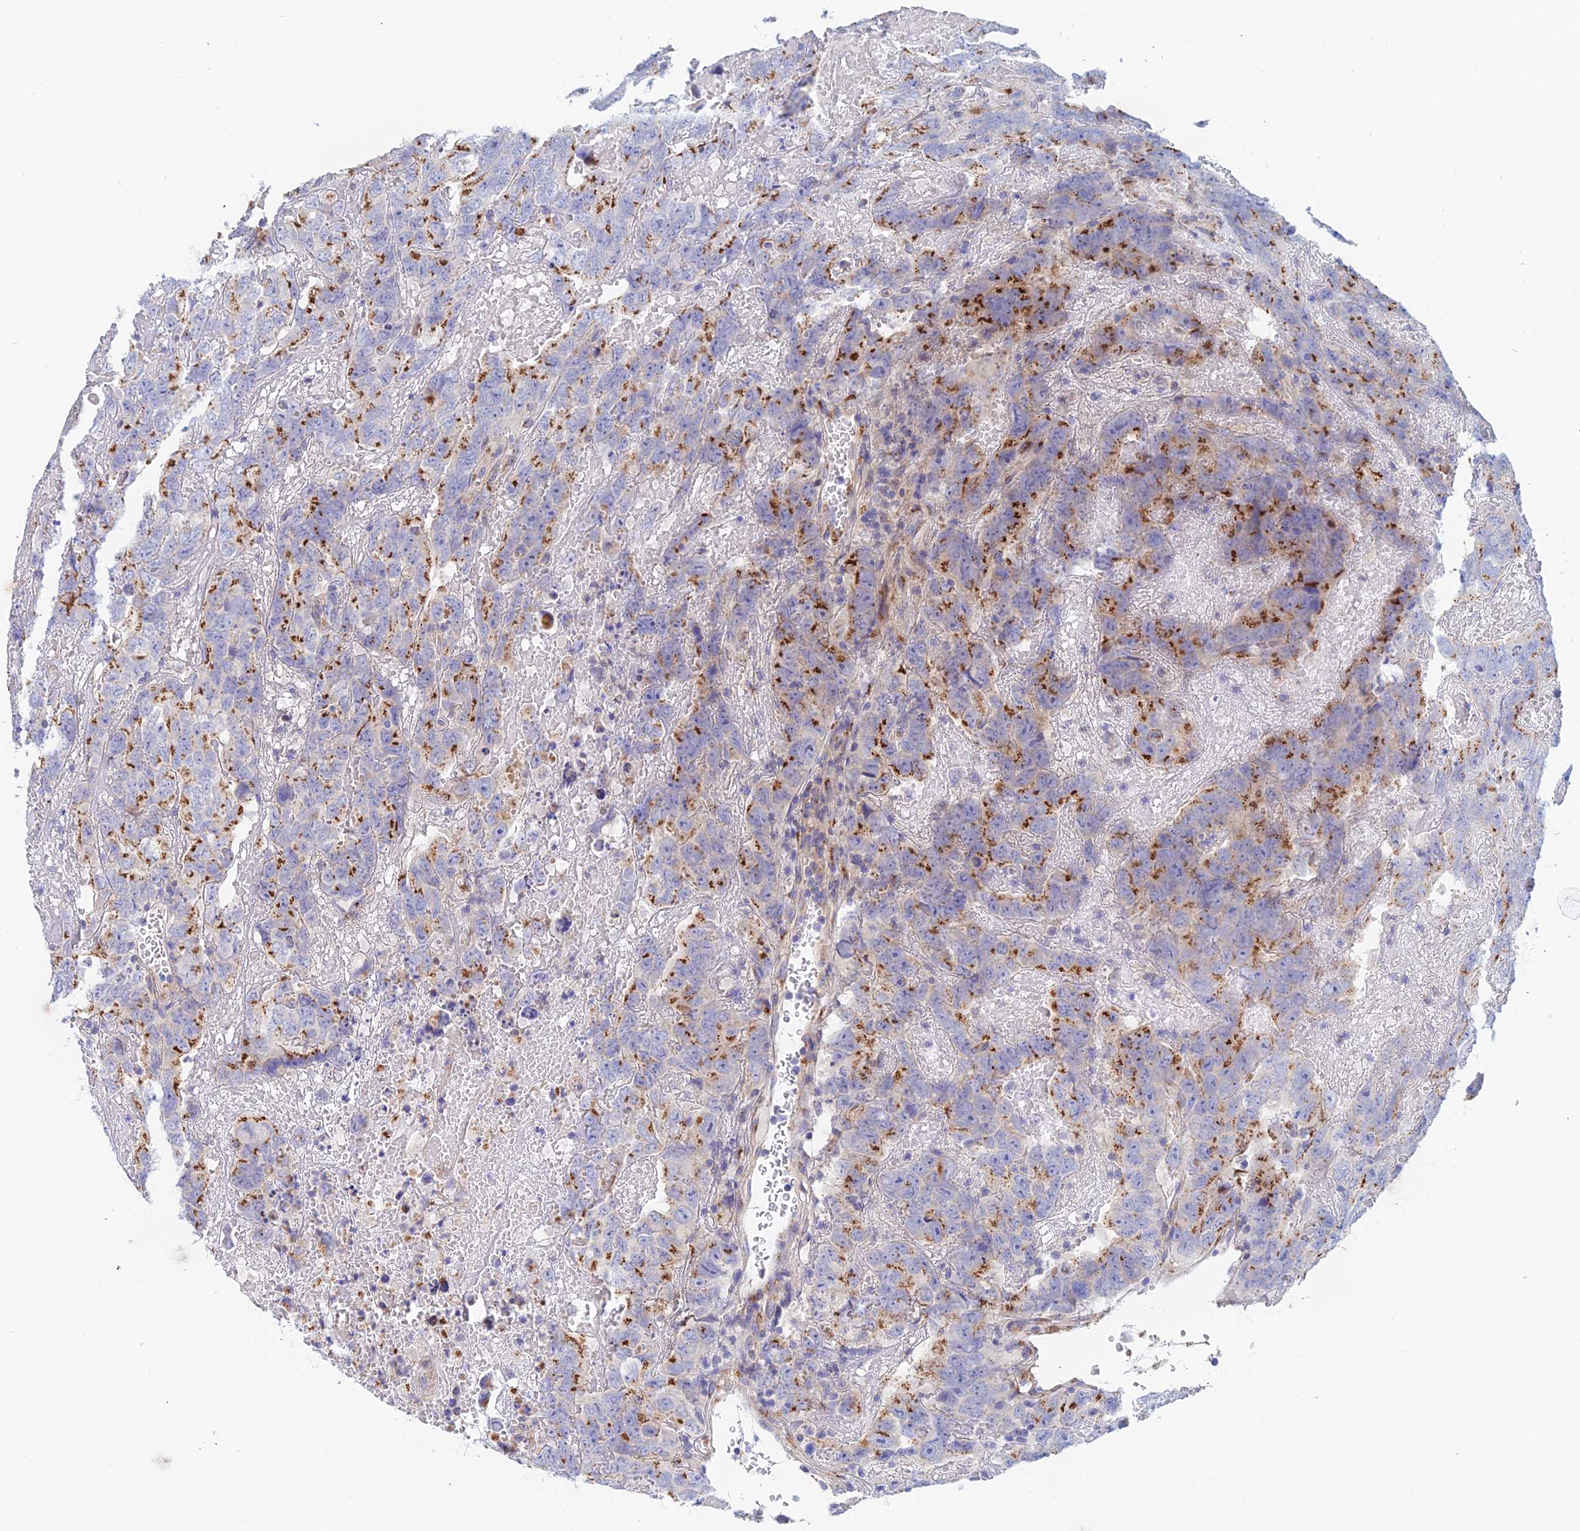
{"staining": {"intensity": "strong", "quantity": "25%-75%", "location": "cytoplasmic/membranous"}, "tissue": "testis cancer", "cell_type": "Tumor cells", "image_type": "cancer", "snomed": [{"axis": "morphology", "description": "Carcinoma, Embryonal, NOS"}, {"axis": "topography", "description": "Testis"}], "caption": "Testis cancer stained with immunohistochemistry (IHC) exhibits strong cytoplasmic/membranous expression in about 25%-75% of tumor cells. Using DAB (3,3'-diaminobenzidine) (brown) and hematoxylin (blue) stains, captured at high magnification using brightfield microscopy.", "gene": "SLC24A3", "patient": {"sex": "male", "age": 45}}